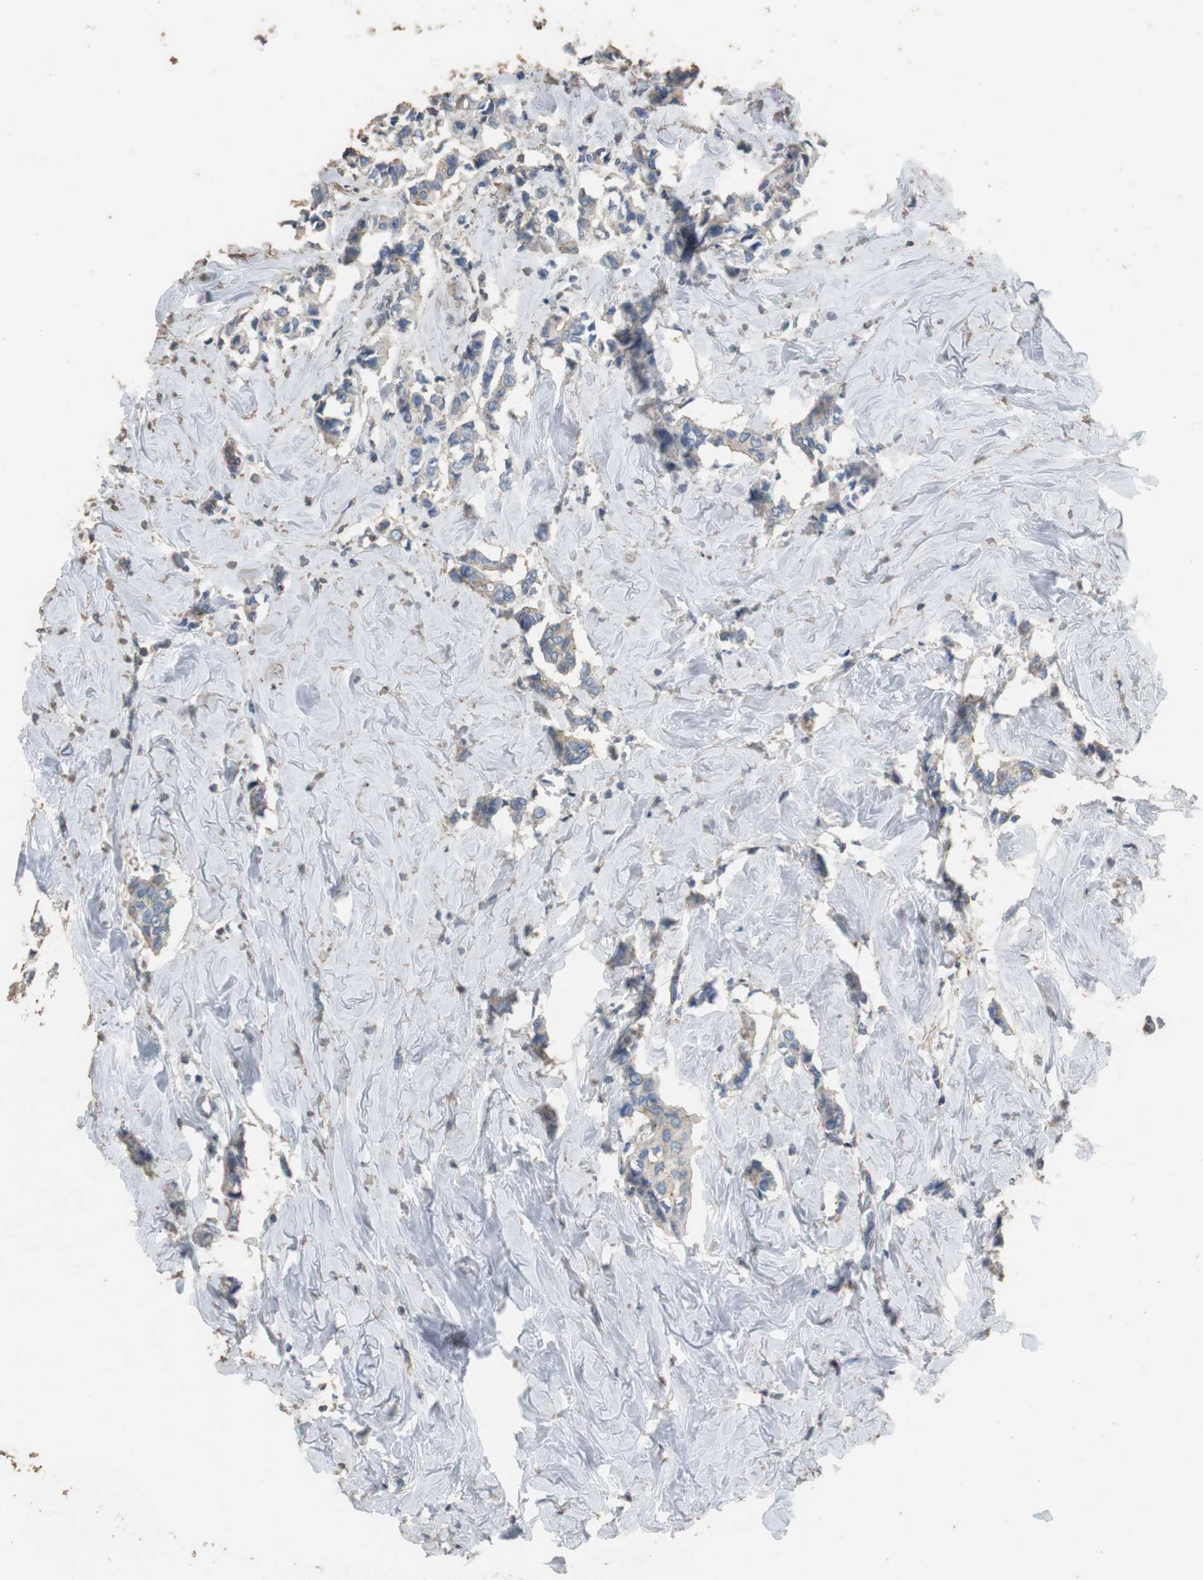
{"staining": {"intensity": "weak", "quantity": ">75%", "location": "cytoplasmic/membranous"}, "tissue": "breast cancer", "cell_type": "Tumor cells", "image_type": "cancer", "snomed": [{"axis": "morphology", "description": "Duct carcinoma"}, {"axis": "topography", "description": "Breast"}], "caption": "Breast intraductal carcinoma stained with immunohistochemistry shows weak cytoplasmic/membranous expression in about >75% of tumor cells. (brown staining indicates protein expression, while blue staining denotes nuclei).", "gene": "PRKRA", "patient": {"sex": "female", "age": 84}}